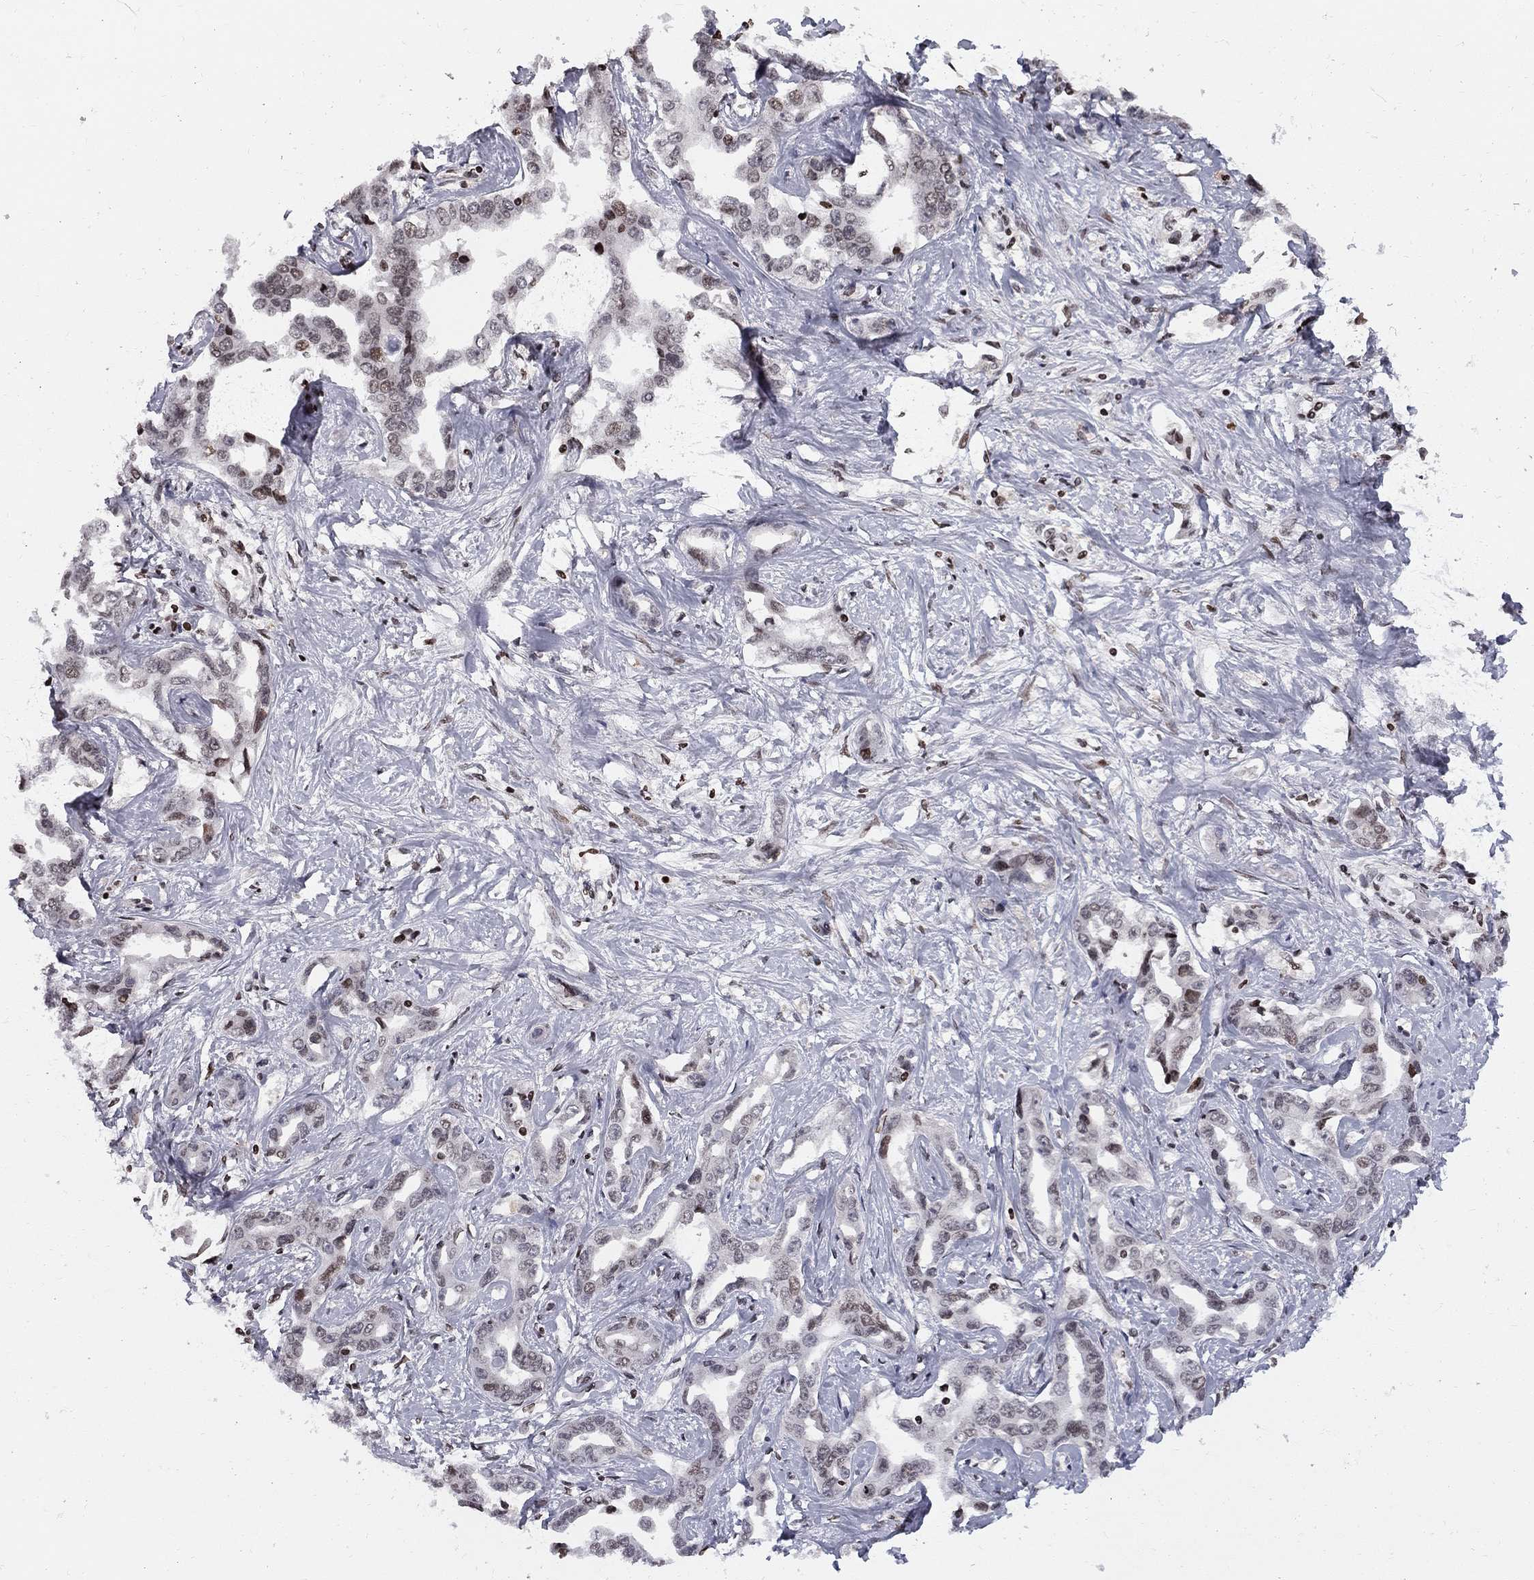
{"staining": {"intensity": "moderate", "quantity": "25%-75%", "location": "nuclear"}, "tissue": "liver cancer", "cell_type": "Tumor cells", "image_type": "cancer", "snomed": [{"axis": "morphology", "description": "Cholangiocarcinoma"}, {"axis": "topography", "description": "Liver"}], "caption": "Liver cancer stained with DAB (3,3'-diaminobenzidine) immunohistochemistry reveals medium levels of moderate nuclear staining in about 25%-75% of tumor cells.", "gene": "RNASEH2C", "patient": {"sex": "male", "age": 59}}